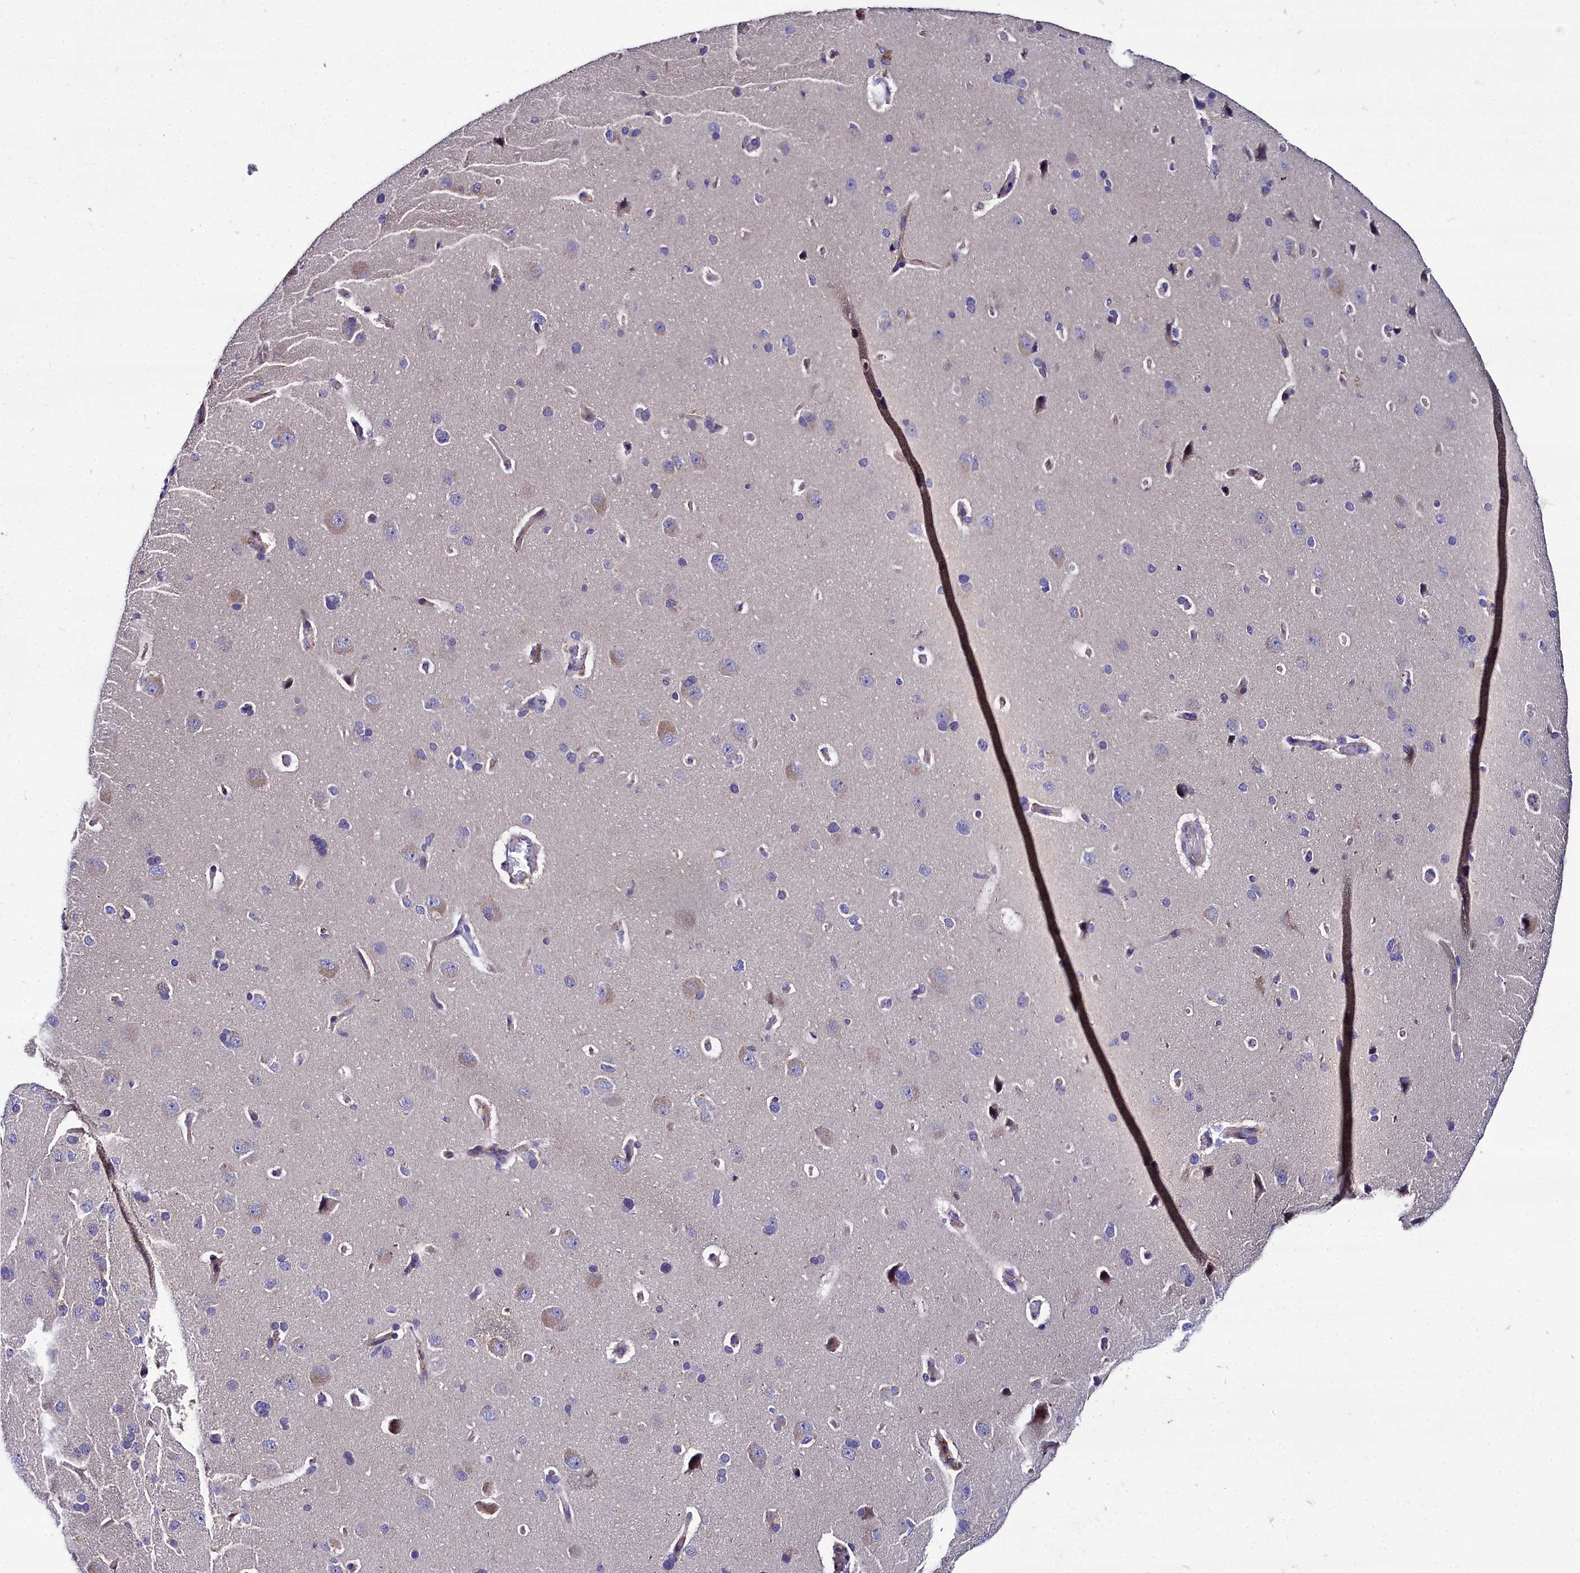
{"staining": {"intensity": "weak", "quantity": ">75%", "location": "cytoplasmic/membranous"}, "tissue": "cerebral cortex", "cell_type": "Endothelial cells", "image_type": "normal", "snomed": [{"axis": "morphology", "description": "Normal tissue, NOS"}, {"axis": "topography", "description": "Cerebral cortex"}], "caption": "Immunohistochemical staining of normal cerebral cortex displays low levels of weak cytoplasmic/membranous expression in about >75% of endothelial cells. The protein is shown in brown color, while the nuclei are stained blue.", "gene": "NT5M", "patient": {"sex": "male", "age": 62}}